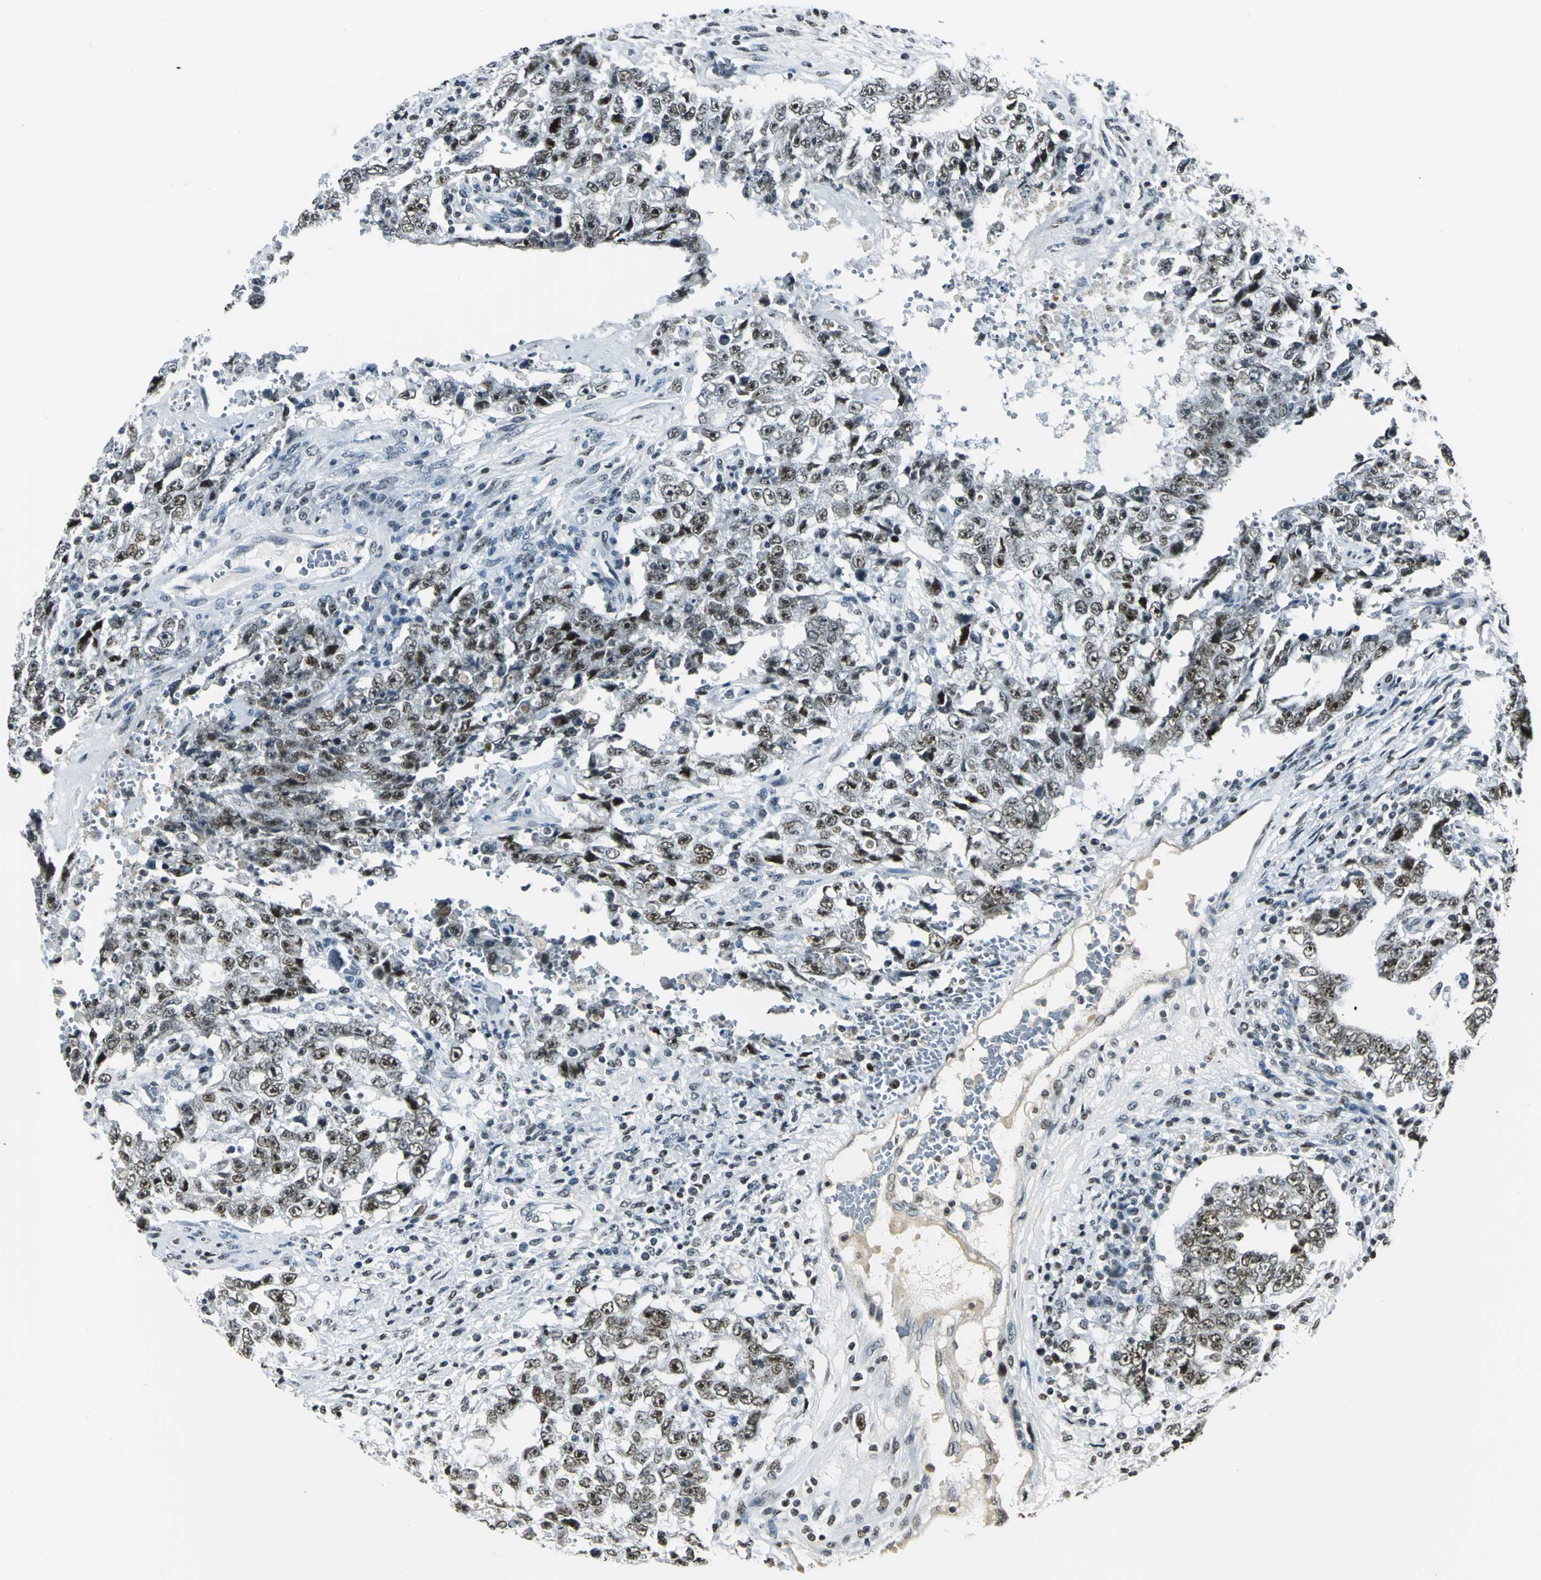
{"staining": {"intensity": "moderate", "quantity": ">75%", "location": "nuclear"}, "tissue": "testis cancer", "cell_type": "Tumor cells", "image_type": "cancer", "snomed": [{"axis": "morphology", "description": "Carcinoma, Embryonal, NOS"}, {"axis": "topography", "description": "Testis"}], "caption": "A brown stain shows moderate nuclear positivity of a protein in human testis embryonal carcinoma tumor cells.", "gene": "MCM4", "patient": {"sex": "male", "age": 26}}